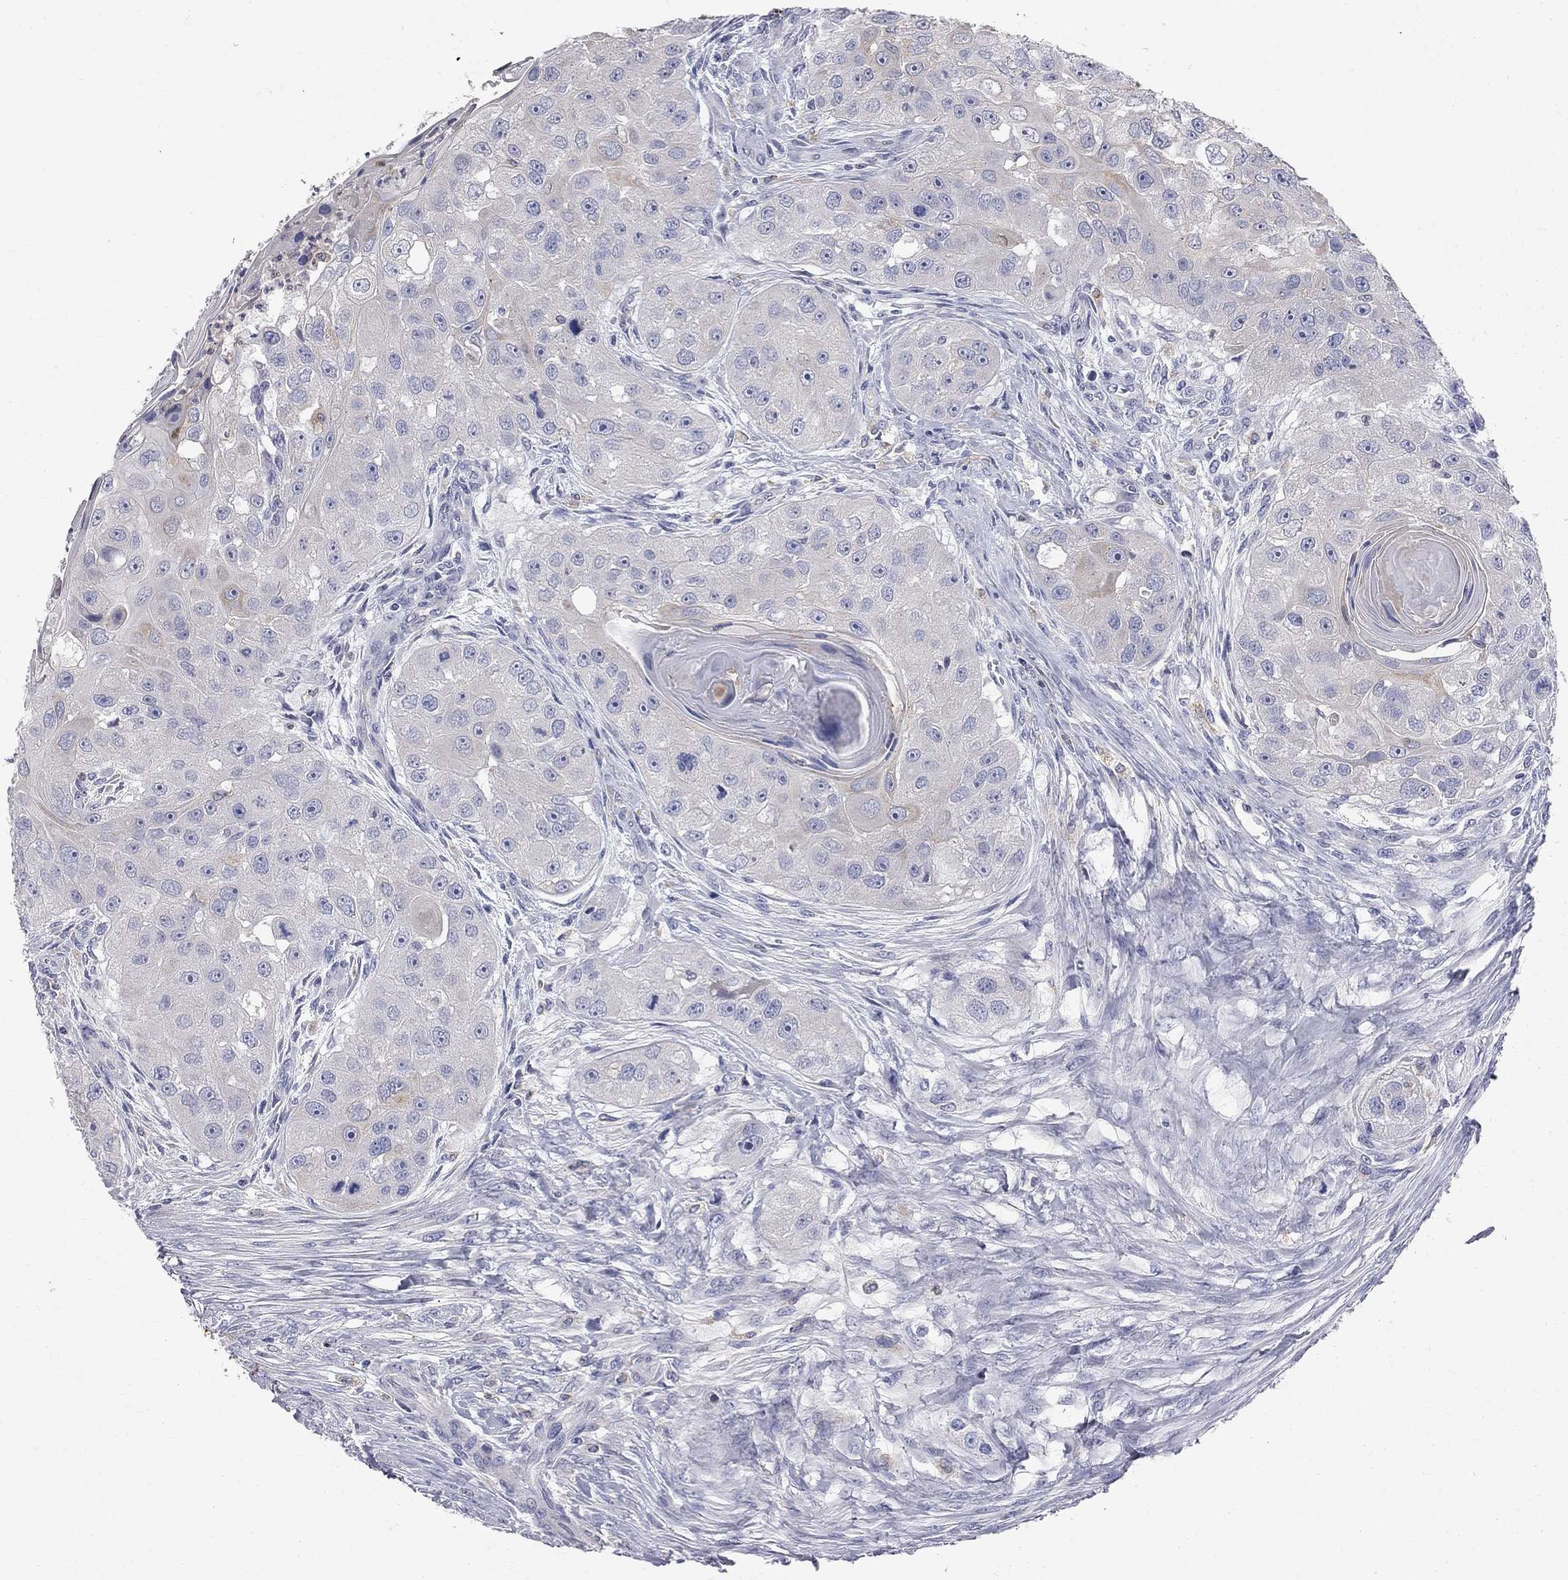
{"staining": {"intensity": "negative", "quantity": "none", "location": "none"}, "tissue": "head and neck cancer", "cell_type": "Tumor cells", "image_type": "cancer", "snomed": [{"axis": "morphology", "description": "Normal tissue, NOS"}, {"axis": "morphology", "description": "Squamous cell carcinoma, NOS"}, {"axis": "topography", "description": "Skeletal muscle"}, {"axis": "topography", "description": "Head-Neck"}], "caption": "The histopathology image demonstrates no staining of tumor cells in squamous cell carcinoma (head and neck).", "gene": "ACSL1", "patient": {"sex": "male", "age": 51}}